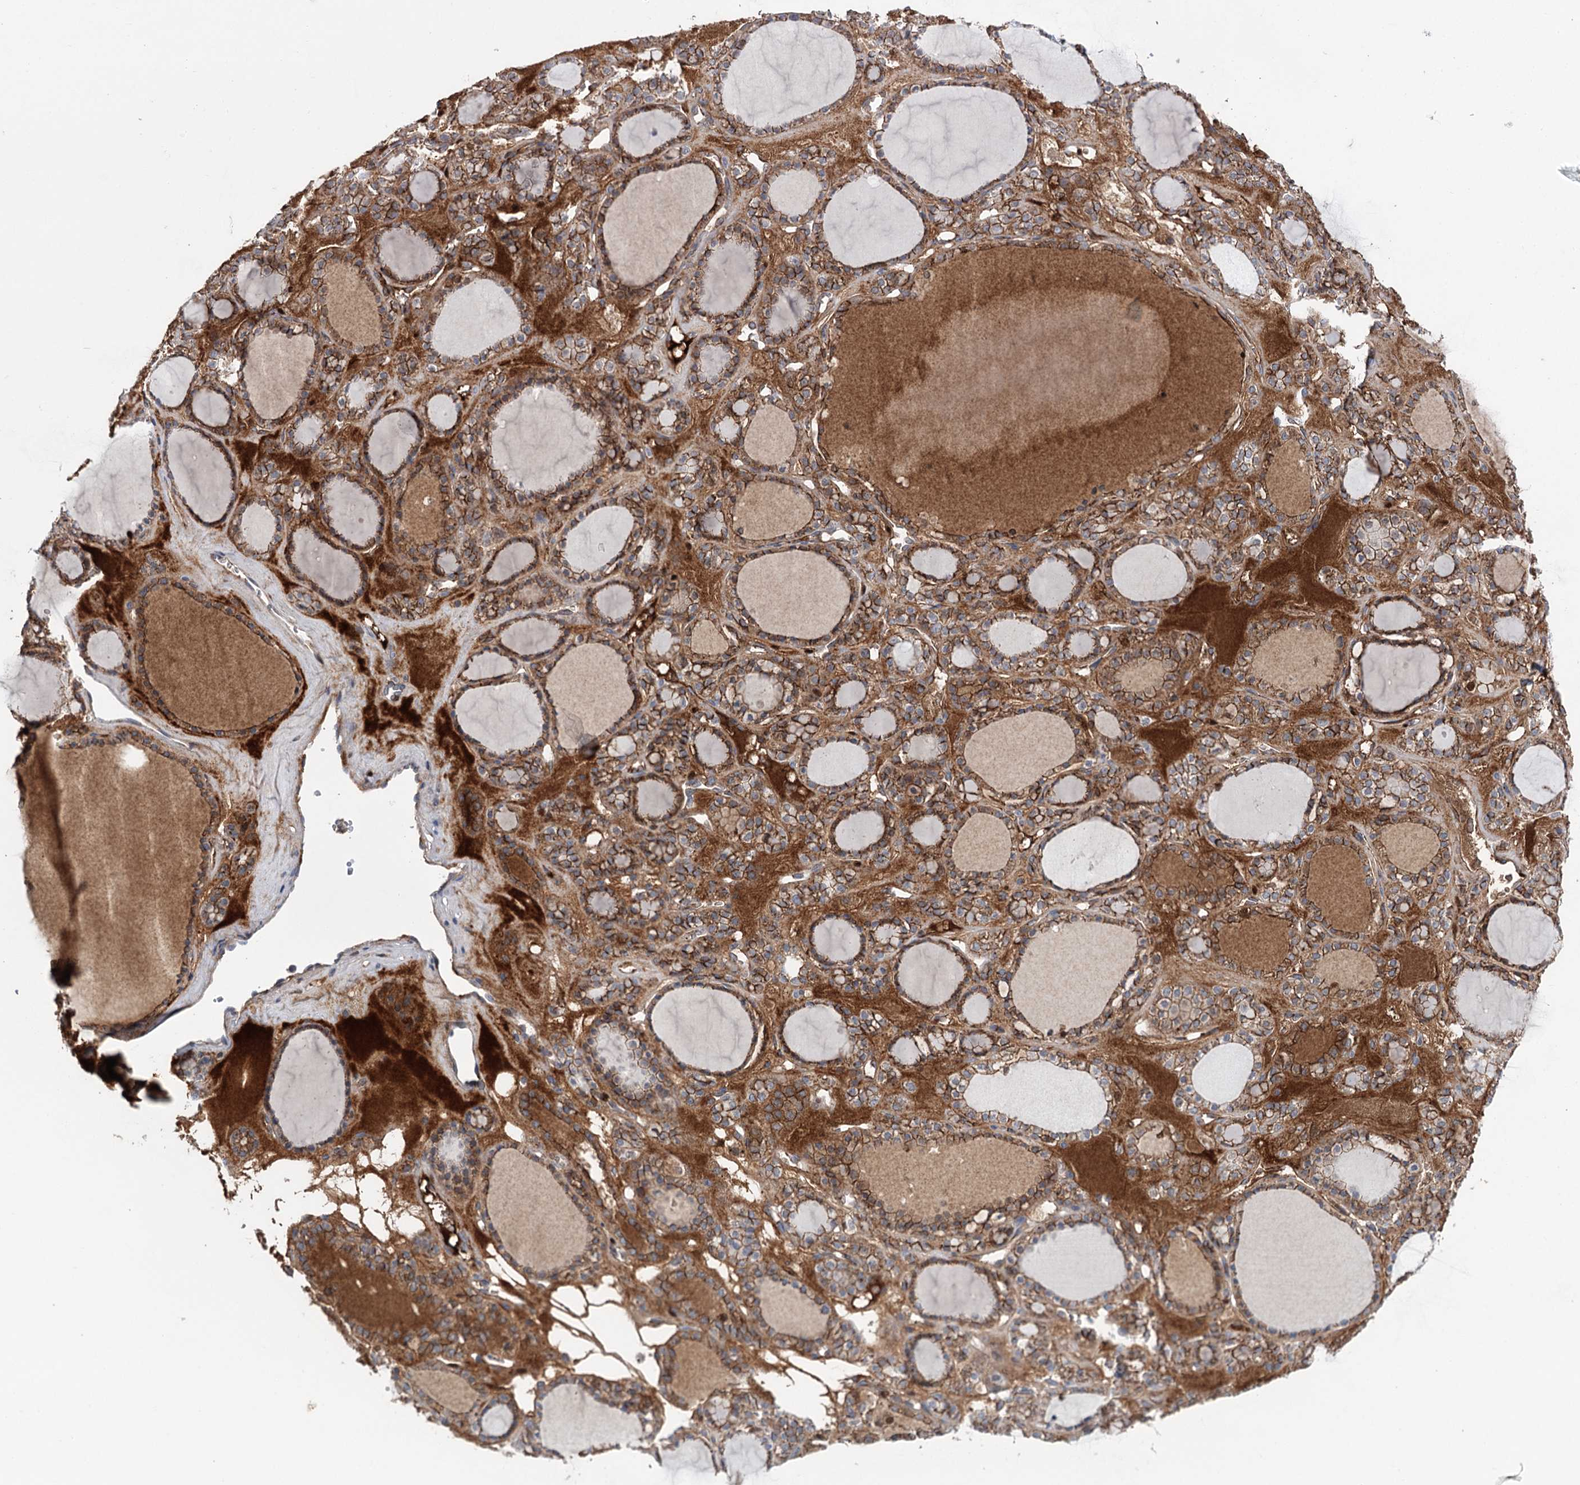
{"staining": {"intensity": "moderate", "quantity": ">75%", "location": "cytoplasmic/membranous"}, "tissue": "thyroid gland", "cell_type": "Glandular cells", "image_type": "normal", "snomed": [{"axis": "morphology", "description": "Normal tissue, NOS"}, {"axis": "topography", "description": "Thyroid gland"}], "caption": "Immunohistochemistry (IHC) histopathology image of normal thyroid gland: thyroid gland stained using immunohistochemistry demonstrates medium levels of moderate protein expression localized specifically in the cytoplasmic/membranous of glandular cells, appearing as a cytoplasmic/membranous brown color.", "gene": "PKP4", "patient": {"sex": "female", "age": 28}}